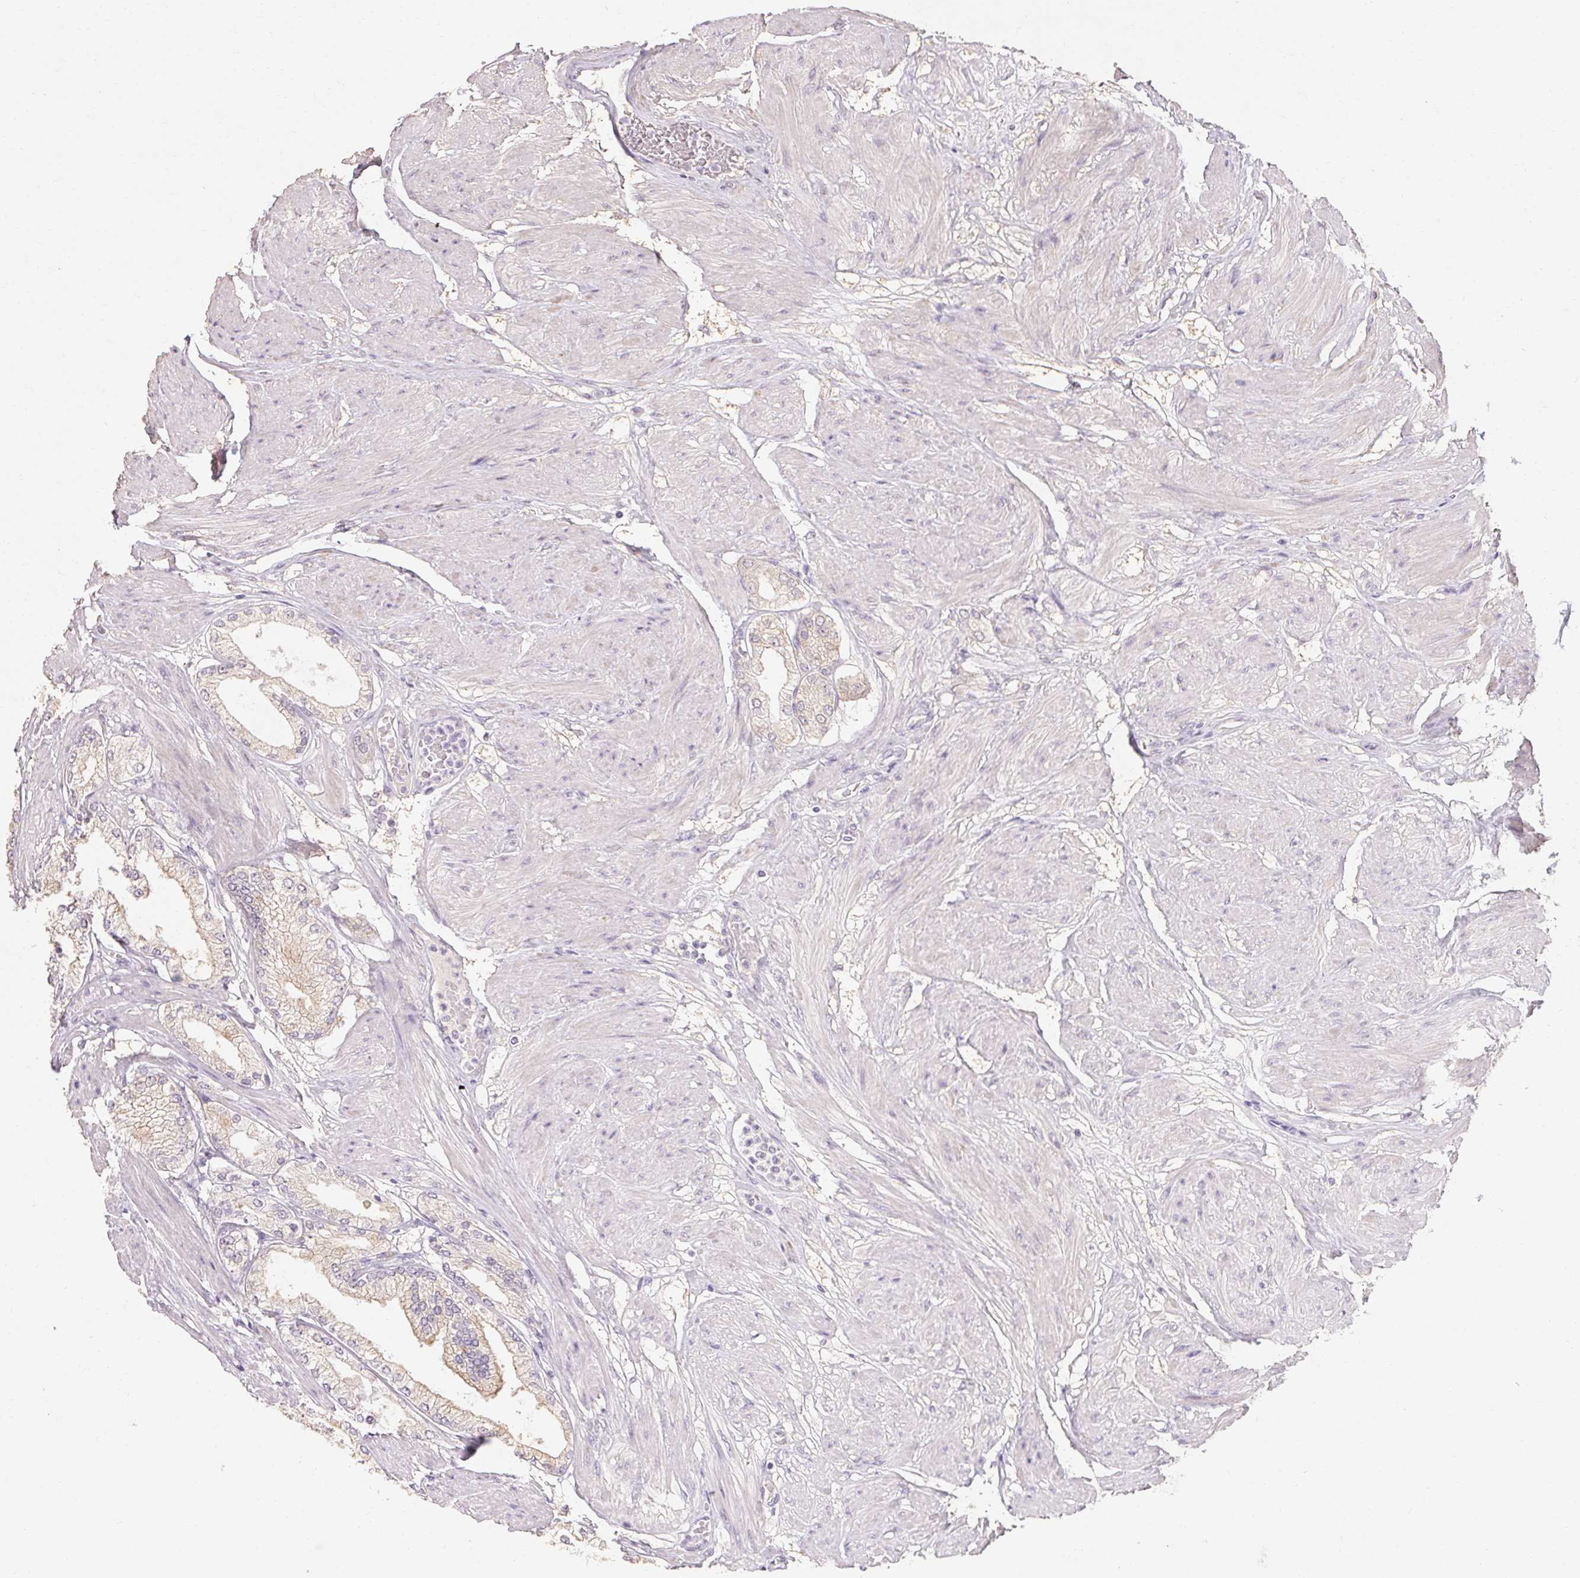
{"staining": {"intensity": "weak", "quantity": "25%-75%", "location": "cytoplasmic/membranous"}, "tissue": "prostate cancer", "cell_type": "Tumor cells", "image_type": "cancer", "snomed": [{"axis": "morphology", "description": "Adenocarcinoma, High grade"}, {"axis": "topography", "description": "Prostate"}], "caption": "Approximately 25%-75% of tumor cells in human prostate cancer (high-grade adenocarcinoma) reveal weak cytoplasmic/membranous protein expression as visualized by brown immunohistochemical staining.", "gene": "MAP7D2", "patient": {"sex": "male", "age": 68}}